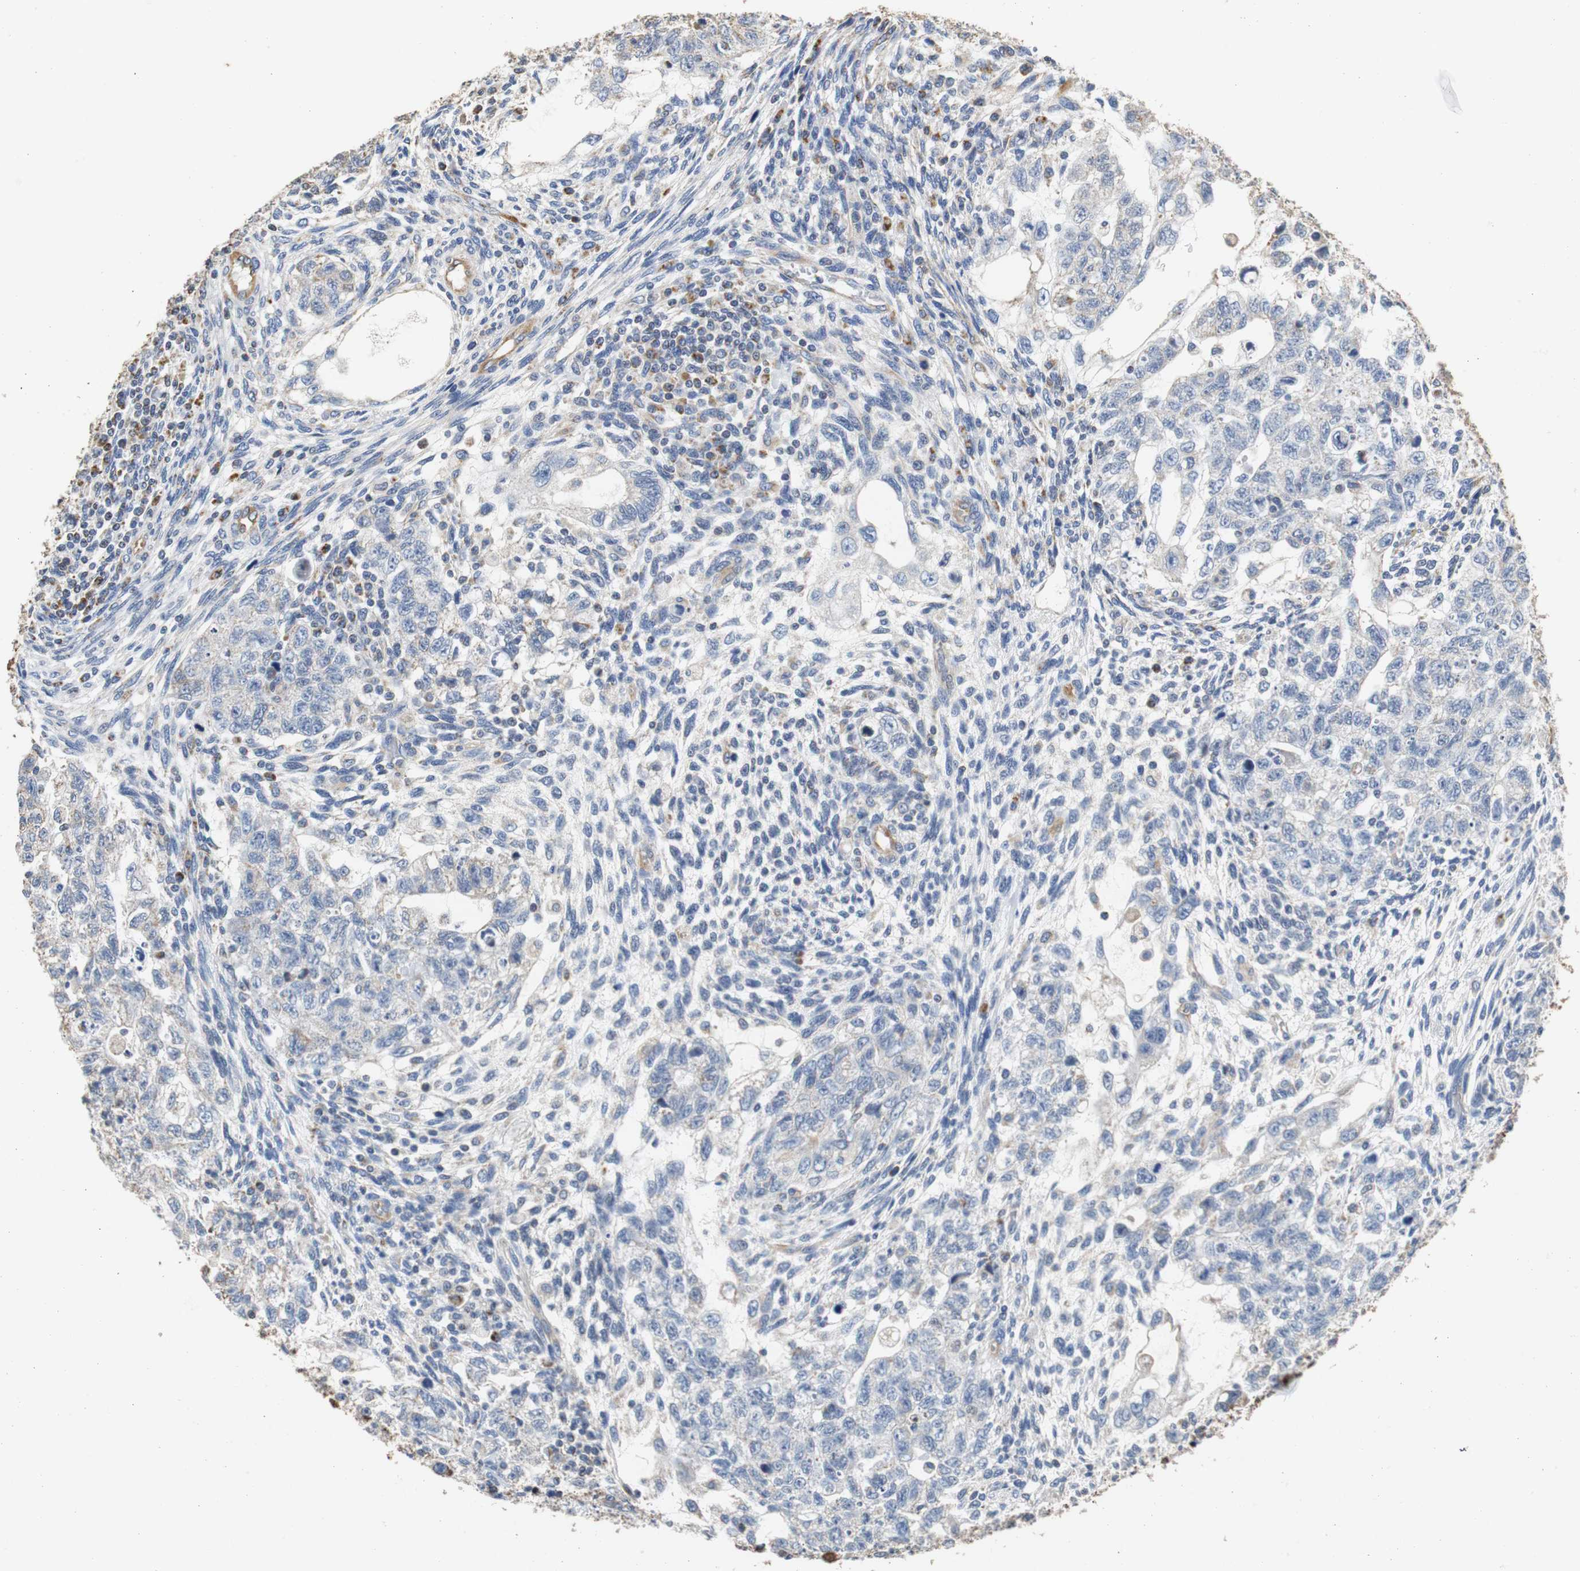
{"staining": {"intensity": "negative", "quantity": "none", "location": "none"}, "tissue": "testis cancer", "cell_type": "Tumor cells", "image_type": "cancer", "snomed": [{"axis": "morphology", "description": "Normal tissue, NOS"}, {"axis": "morphology", "description": "Carcinoma, Embryonal, NOS"}, {"axis": "topography", "description": "Testis"}], "caption": "Tumor cells are negative for brown protein staining in testis cancer.", "gene": "PCK1", "patient": {"sex": "male", "age": 36}}